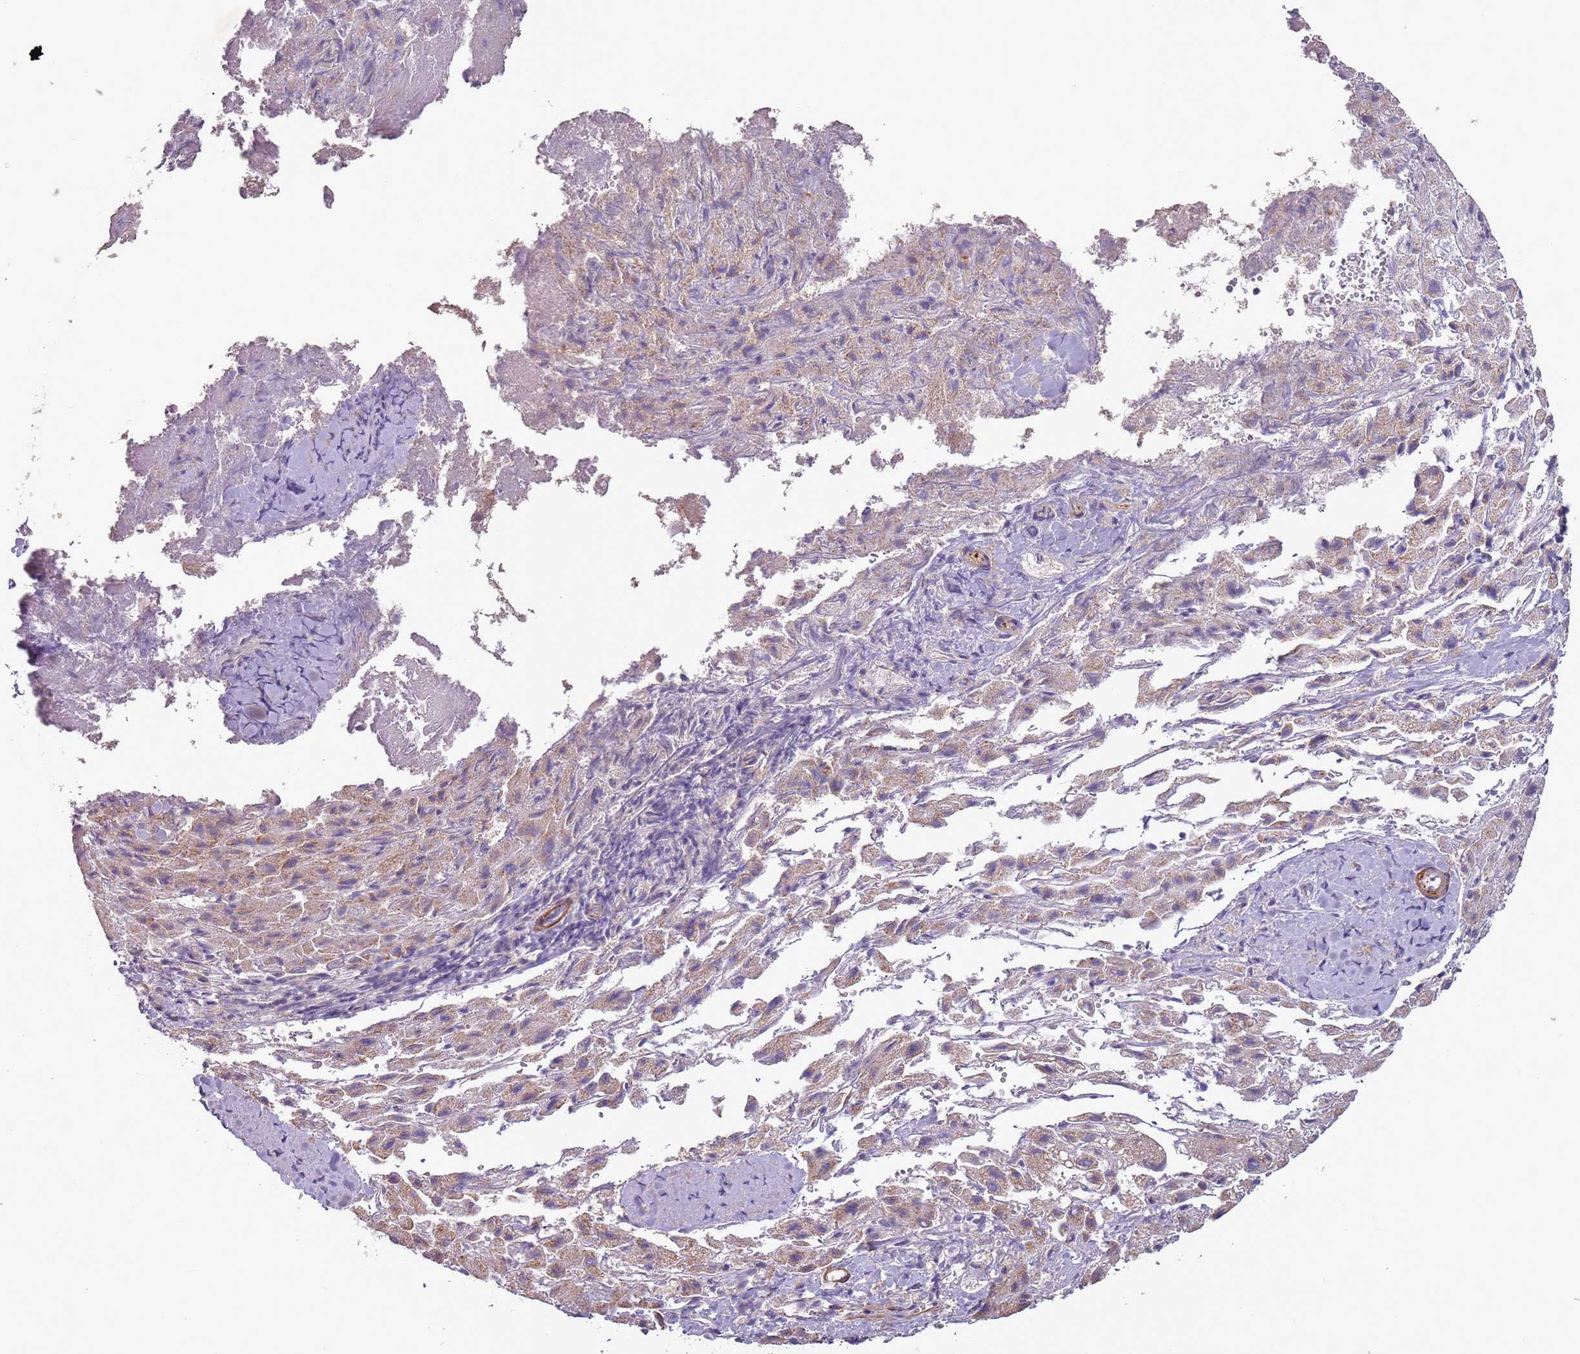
{"staining": {"intensity": "weak", "quantity": "25%-75%", "location": "cytoplasmic/membranous"}, "tissue": "liver cancer", "cell_type": "Tumor cells", "image_type": "cancer", "snomed": [{"axis": "morphology", "description": "Carcinoma, Hepatocellular, NOS"}, {"axis": "topography", "description": "Liver"}], "caption": "Weak cytoplasmic/membranous protein positivity is appreciated in about 25%-75% of tumor cells in hepatocellular carcinoma (liver).", "gene": "DTD2", "patient": {"sex": "female", "age": 58}}